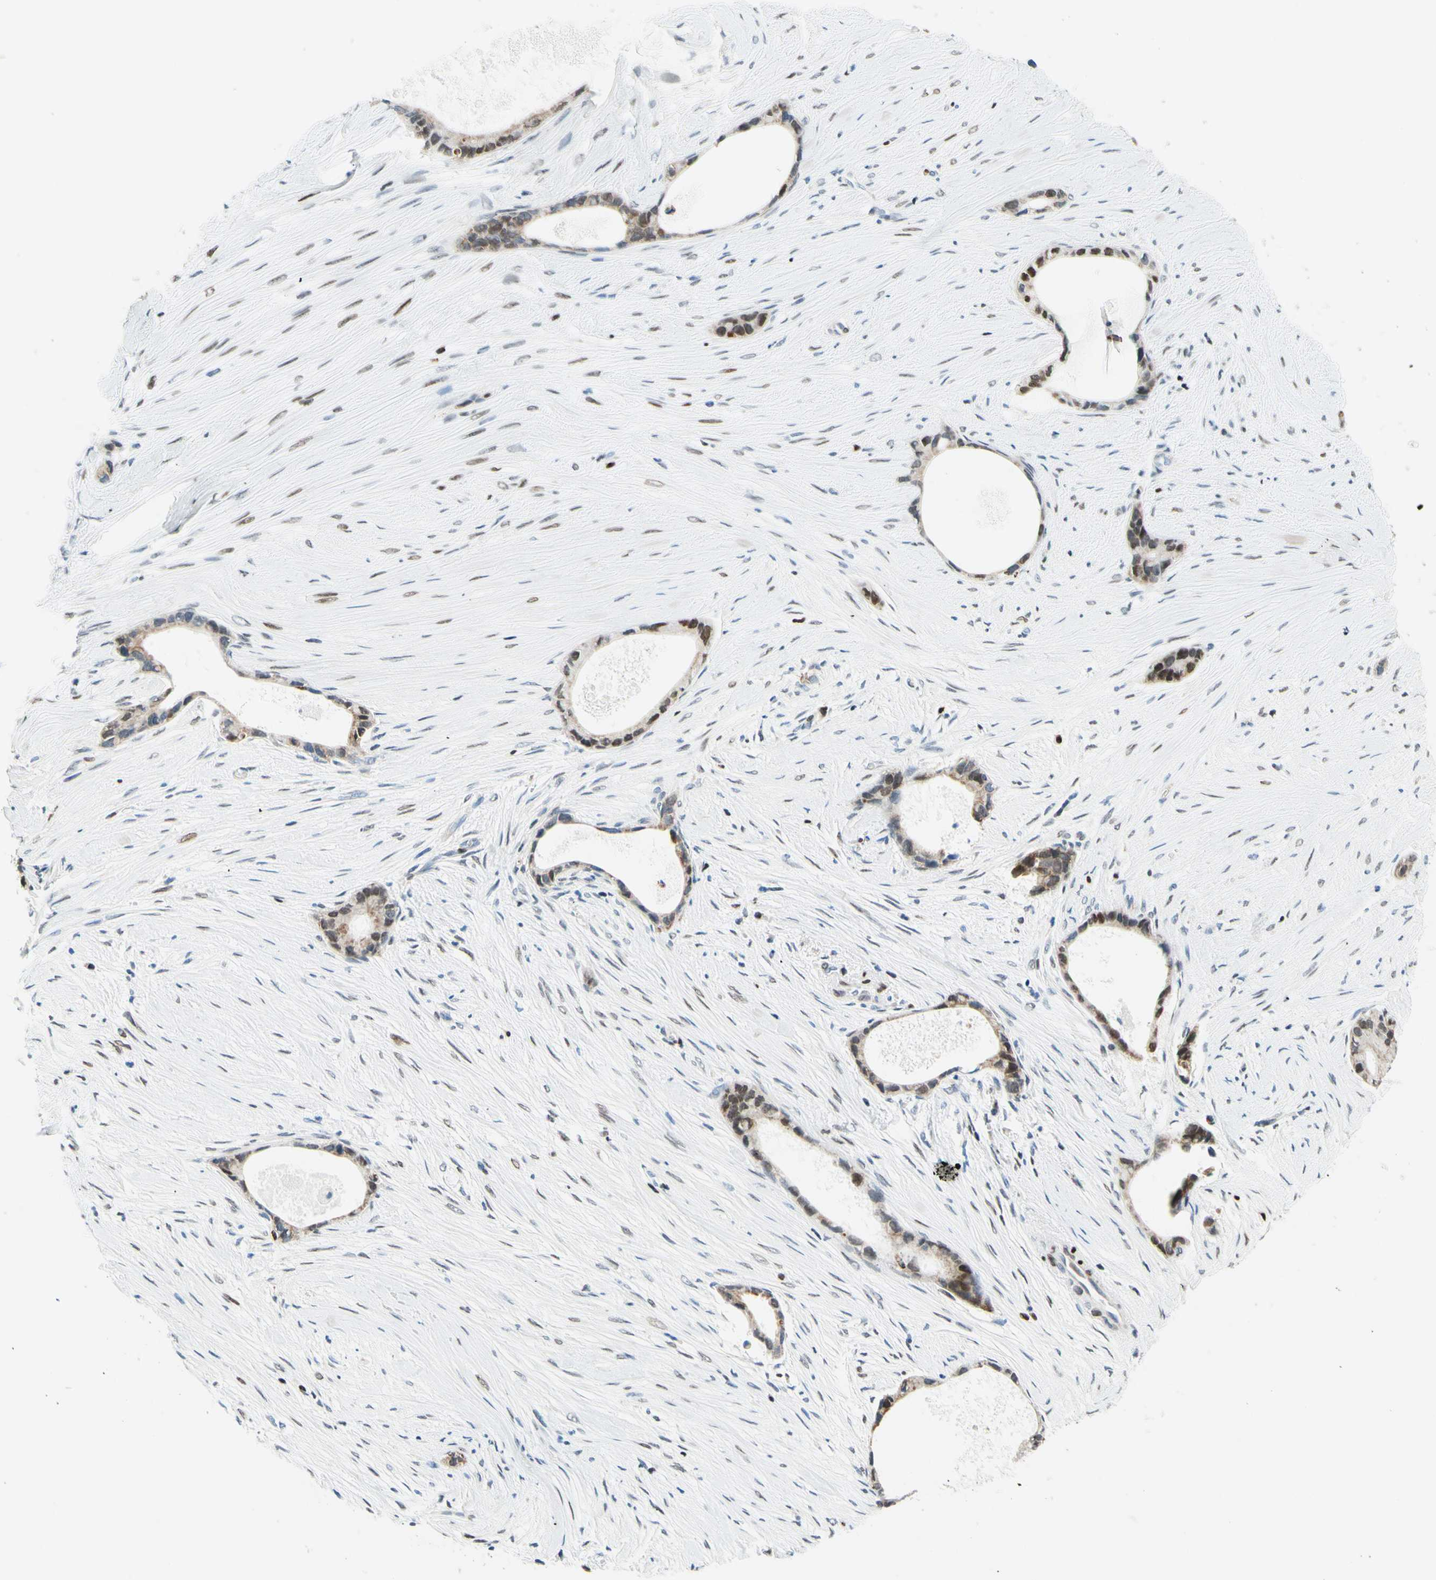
{"staining": {"intensity": "weak", "quantity": ">75%", "location": "cytoplasmic/membranous,nuclear"}, "tissue": "liver cancer", "cell_type": "Tumor cells", "image_type": "cancer", "snomed": [{"axis": "morphology", "description": "Cholangiocarcinoma"}, {"axis": "topography", "description": "Liver"}], "caption": "The histopathology image displays immunohistochemical staining of liver cancer (cholangiocarcinoma). There is weak cytoplasmic/membranous and nuclear expression is seen in approximately >75% of tumor cells.", "gene": "CBX7", "patient": {"sex": "female", "age": 55}}